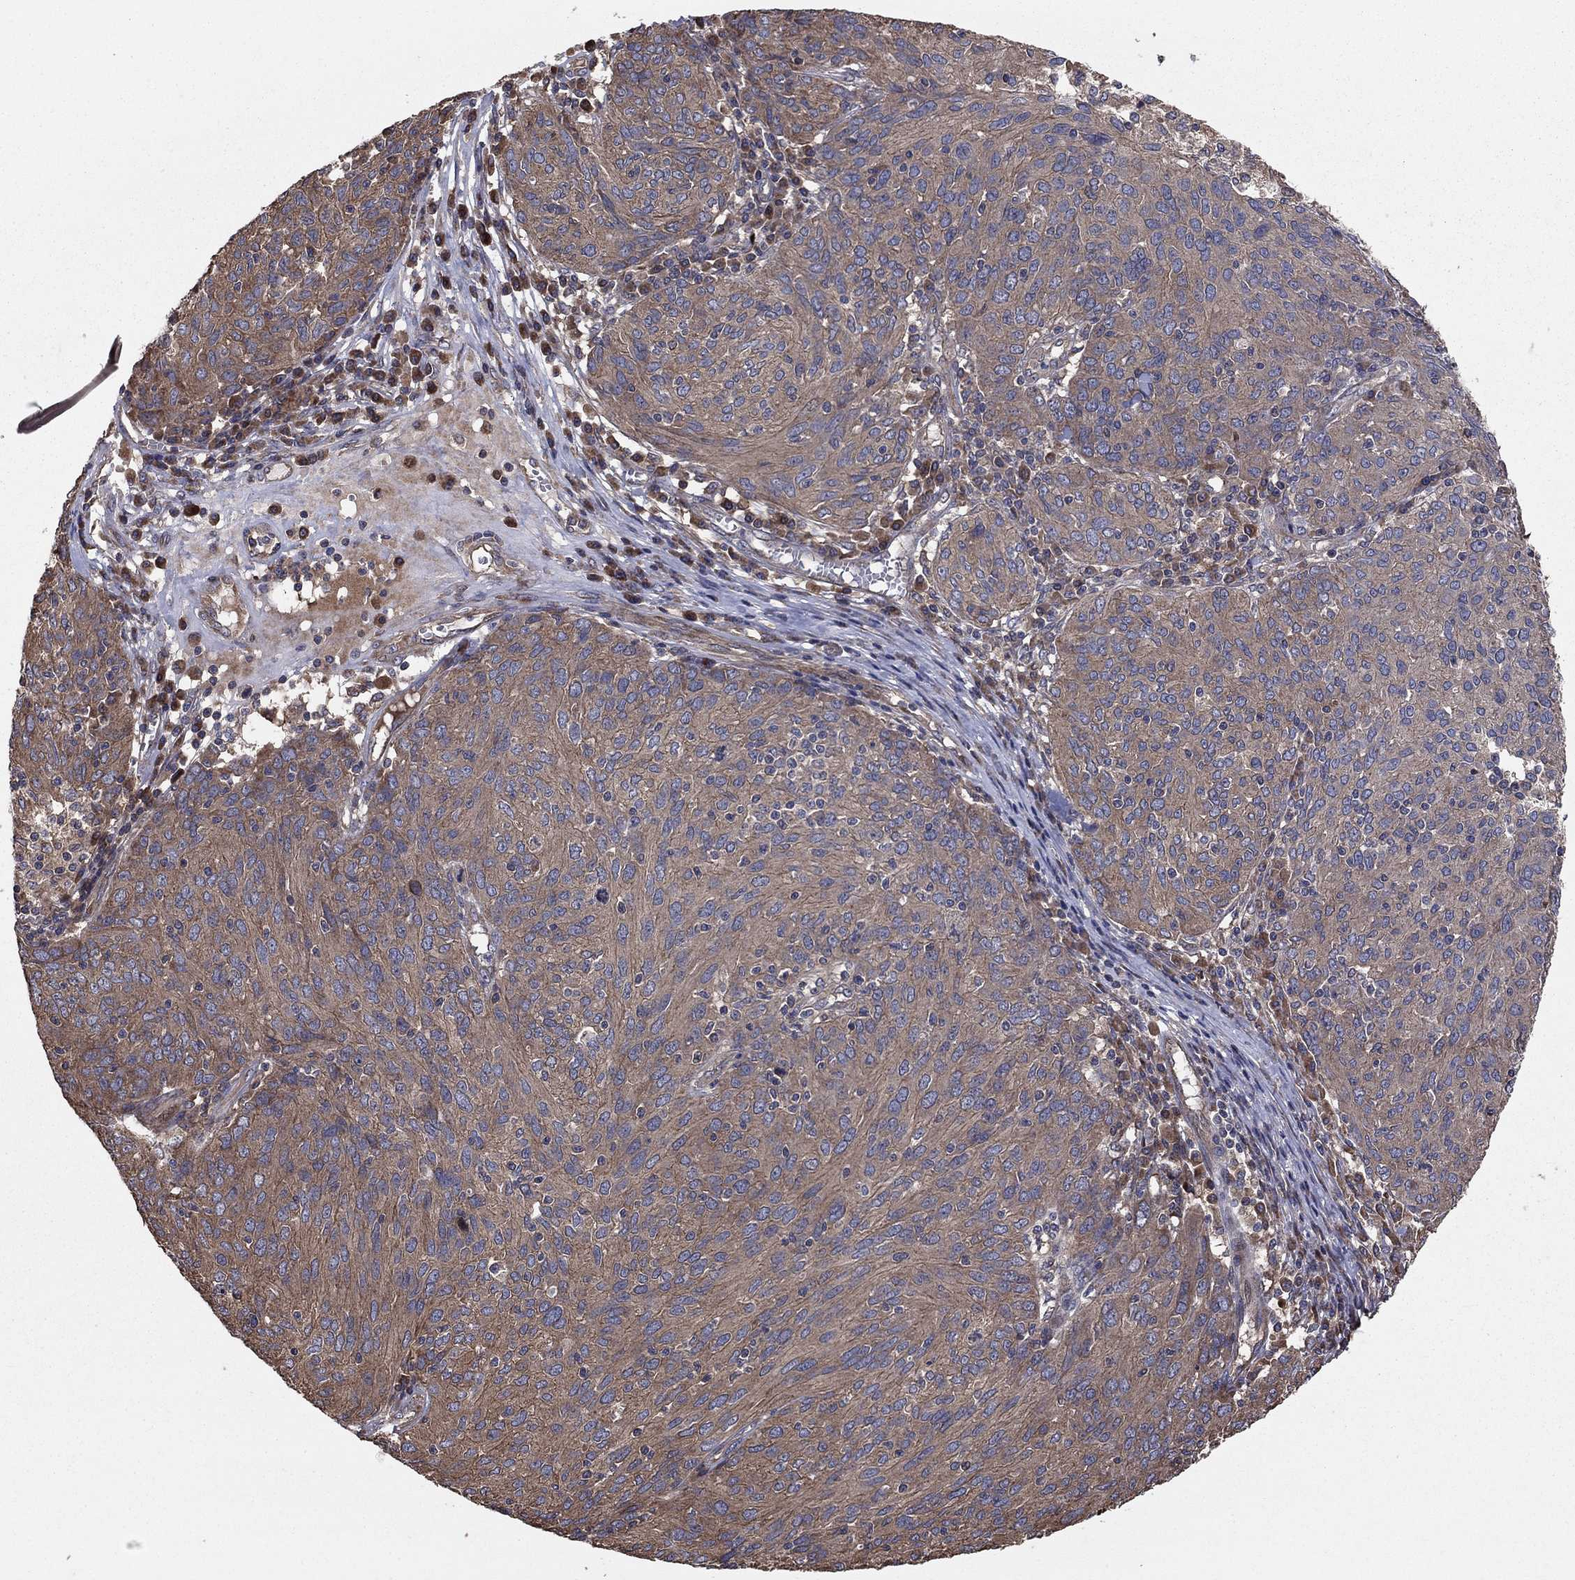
{"staining": {"intensity": "weak", "quantity": "25%-75%", "location": "cytoplasmic/membranous"}, "tissue": "ovarian cancer", "cell_type": "Tumor cells", "image_type": "cancer", "snomed": [{"axis": "morphology", "description": "Carcinoma, endometroid"}, {"axis": "topography", "description": "Ovary"}], "caption": "Brown immunohistochemical staining in ovarian endometroid carcinoma shows weak cytoplasmic/membranous positivity in approximately 25%-75% of tumor cells.", "gene": "BABAM2", "patient": {"sex": "female", "age": 50}}